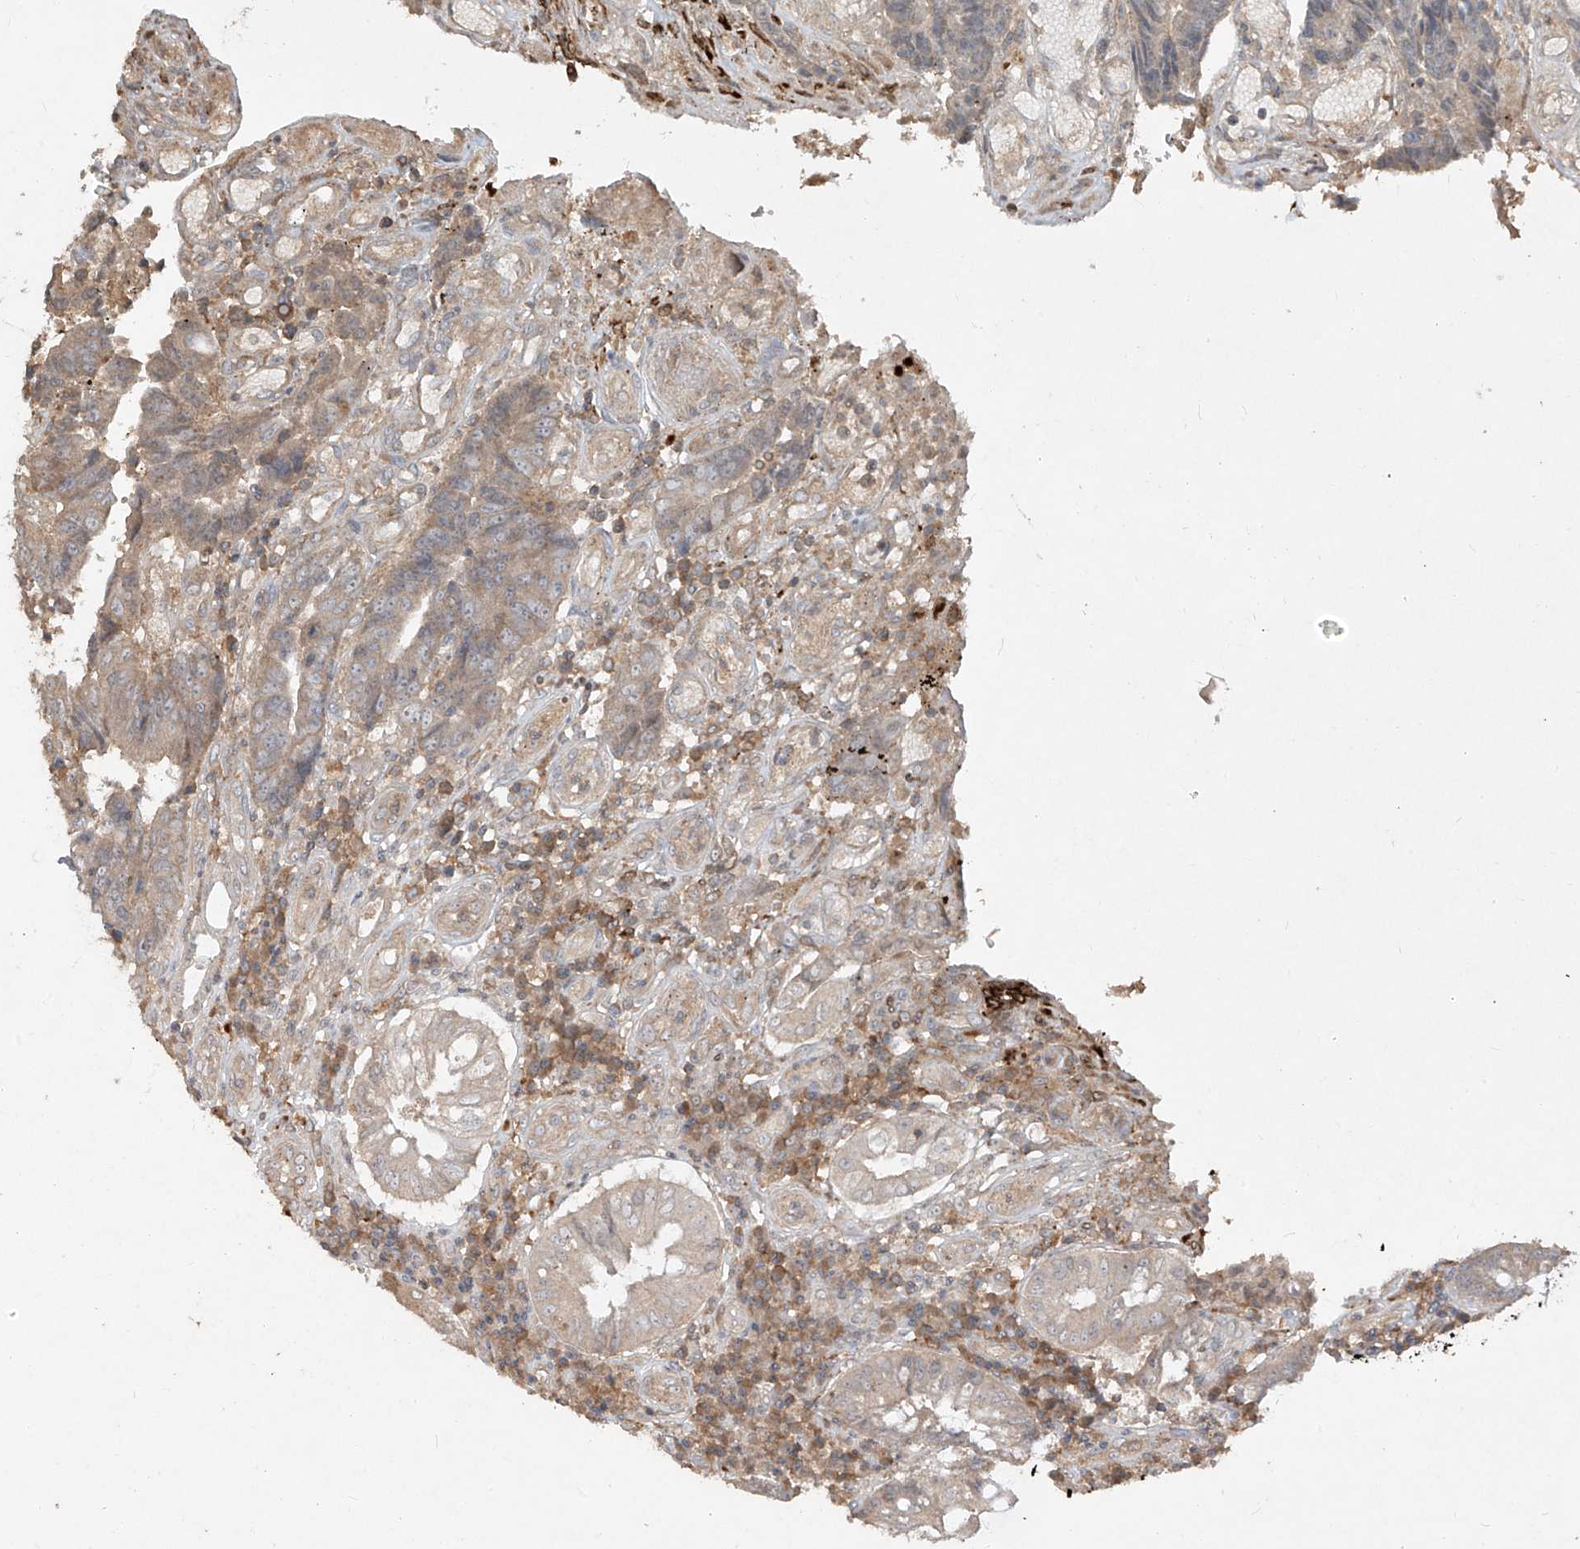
{"staining": {"intensity": "weak", "quantity": "<25%", "location": "cytoplasmic/membranous"}, "tissue": "colorectal cancer", "cell_type": "Tumor cells", "image_type": "cancer", "snomed": [{"axis": "morphology", "description": "Adenocarcinoma, NOS"}, {"axis": "topography", "description": "Rectum"}], "caption": "DAB immunohistochemical staining of colorectal cancer (adenocarcinoma) displays no significant positivity in tumor cells.", "gene": "LDAH", "patient": {"sex": "male", "age": 84}}